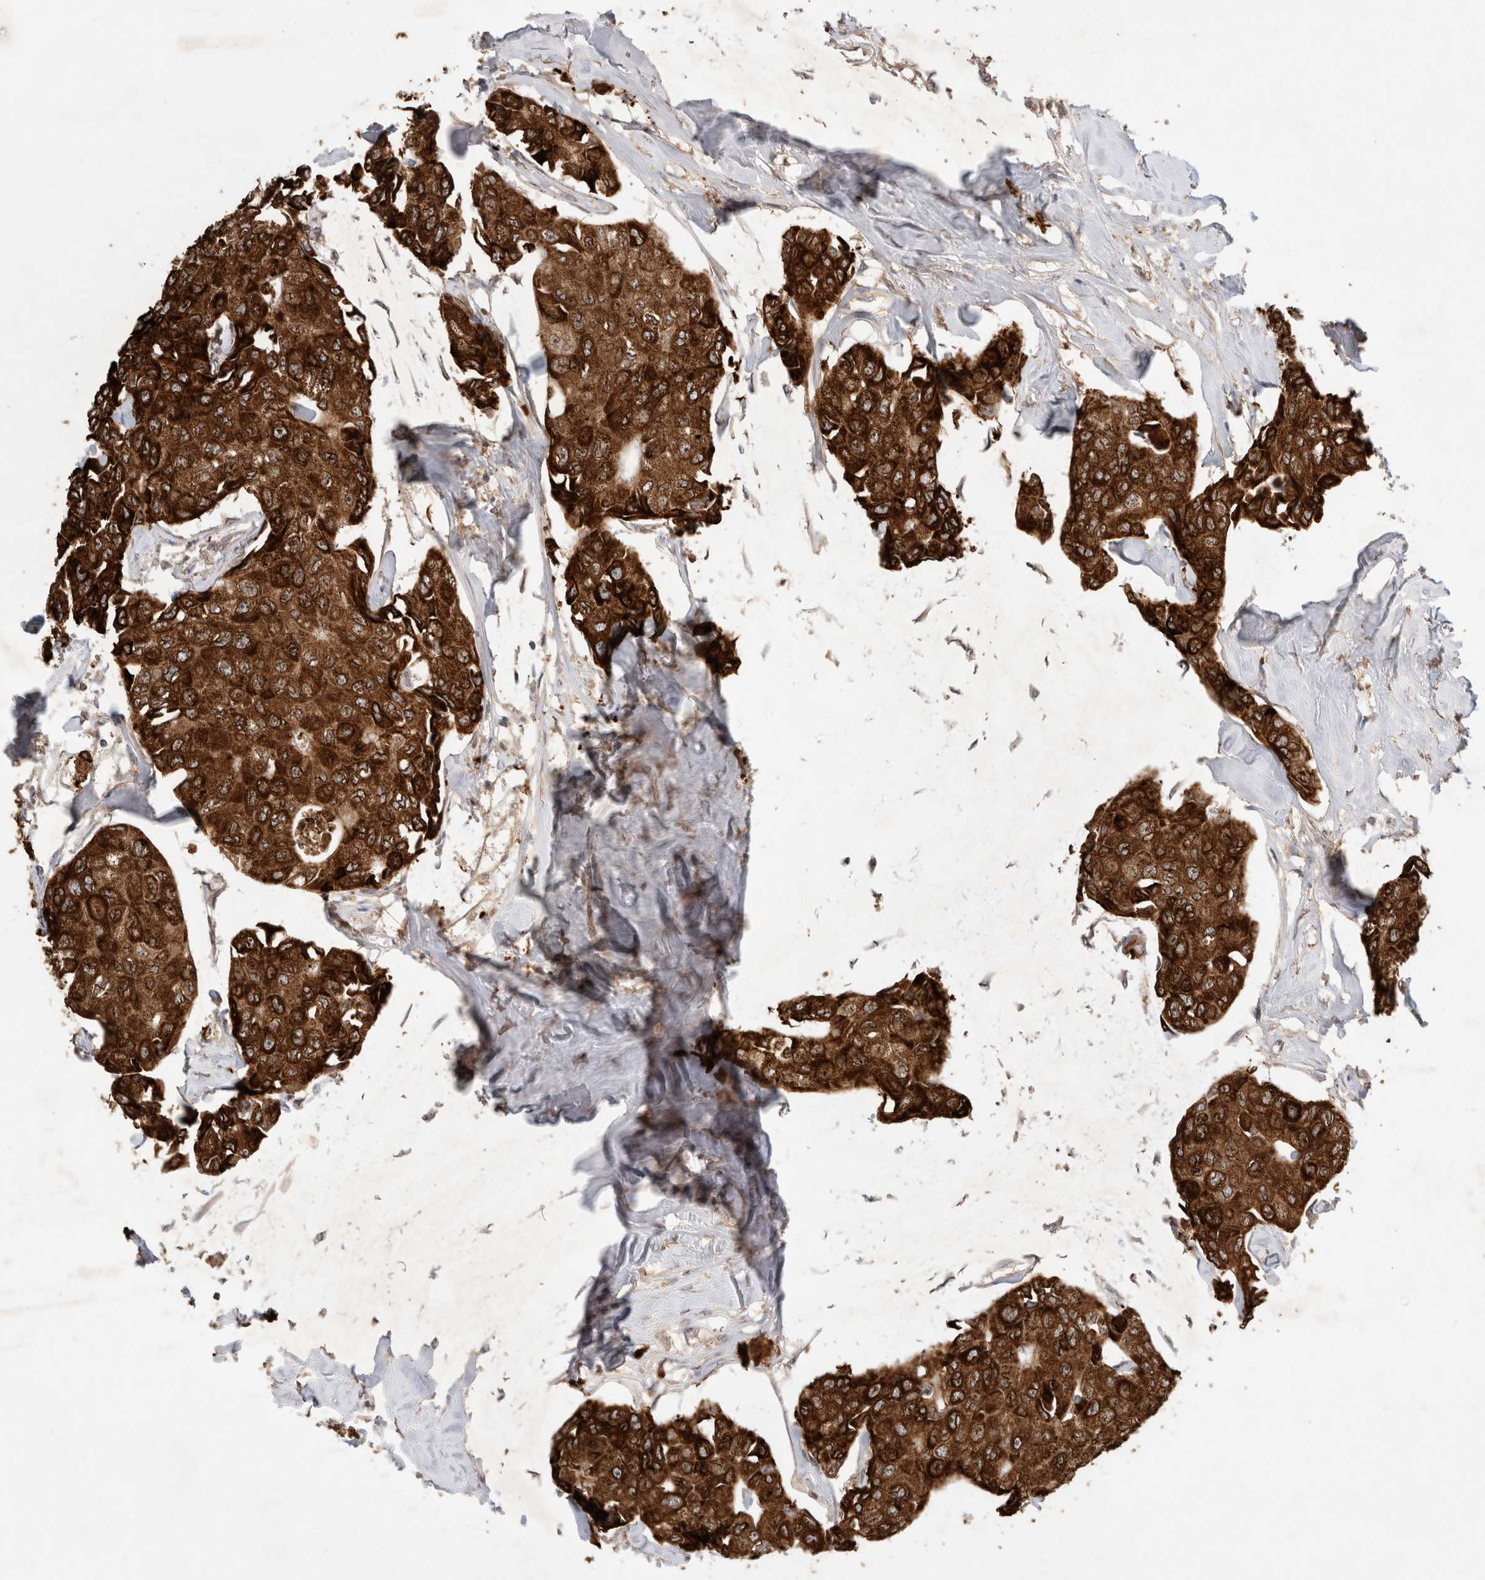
{"staining": {"intensity": "strong", "quantity": ">75%", "location": "cytoplasmic/membranous"}, "tissue": "breast cancer", "cell_type": "Tumor cells", "image_type": "cancer", "snomed": [{"axis": "morphology", "description": "Duct carcinoma"}, {"axis": "topography", "description": "Breast"}], "caption": "This is a photomicrograph of IHC staining of breast cancer, which shows strong staining in the cytoplasmic/membranous of tumor cells.", "gene": "FAM221A", "patient": {"sex": "female", "age": 80}}